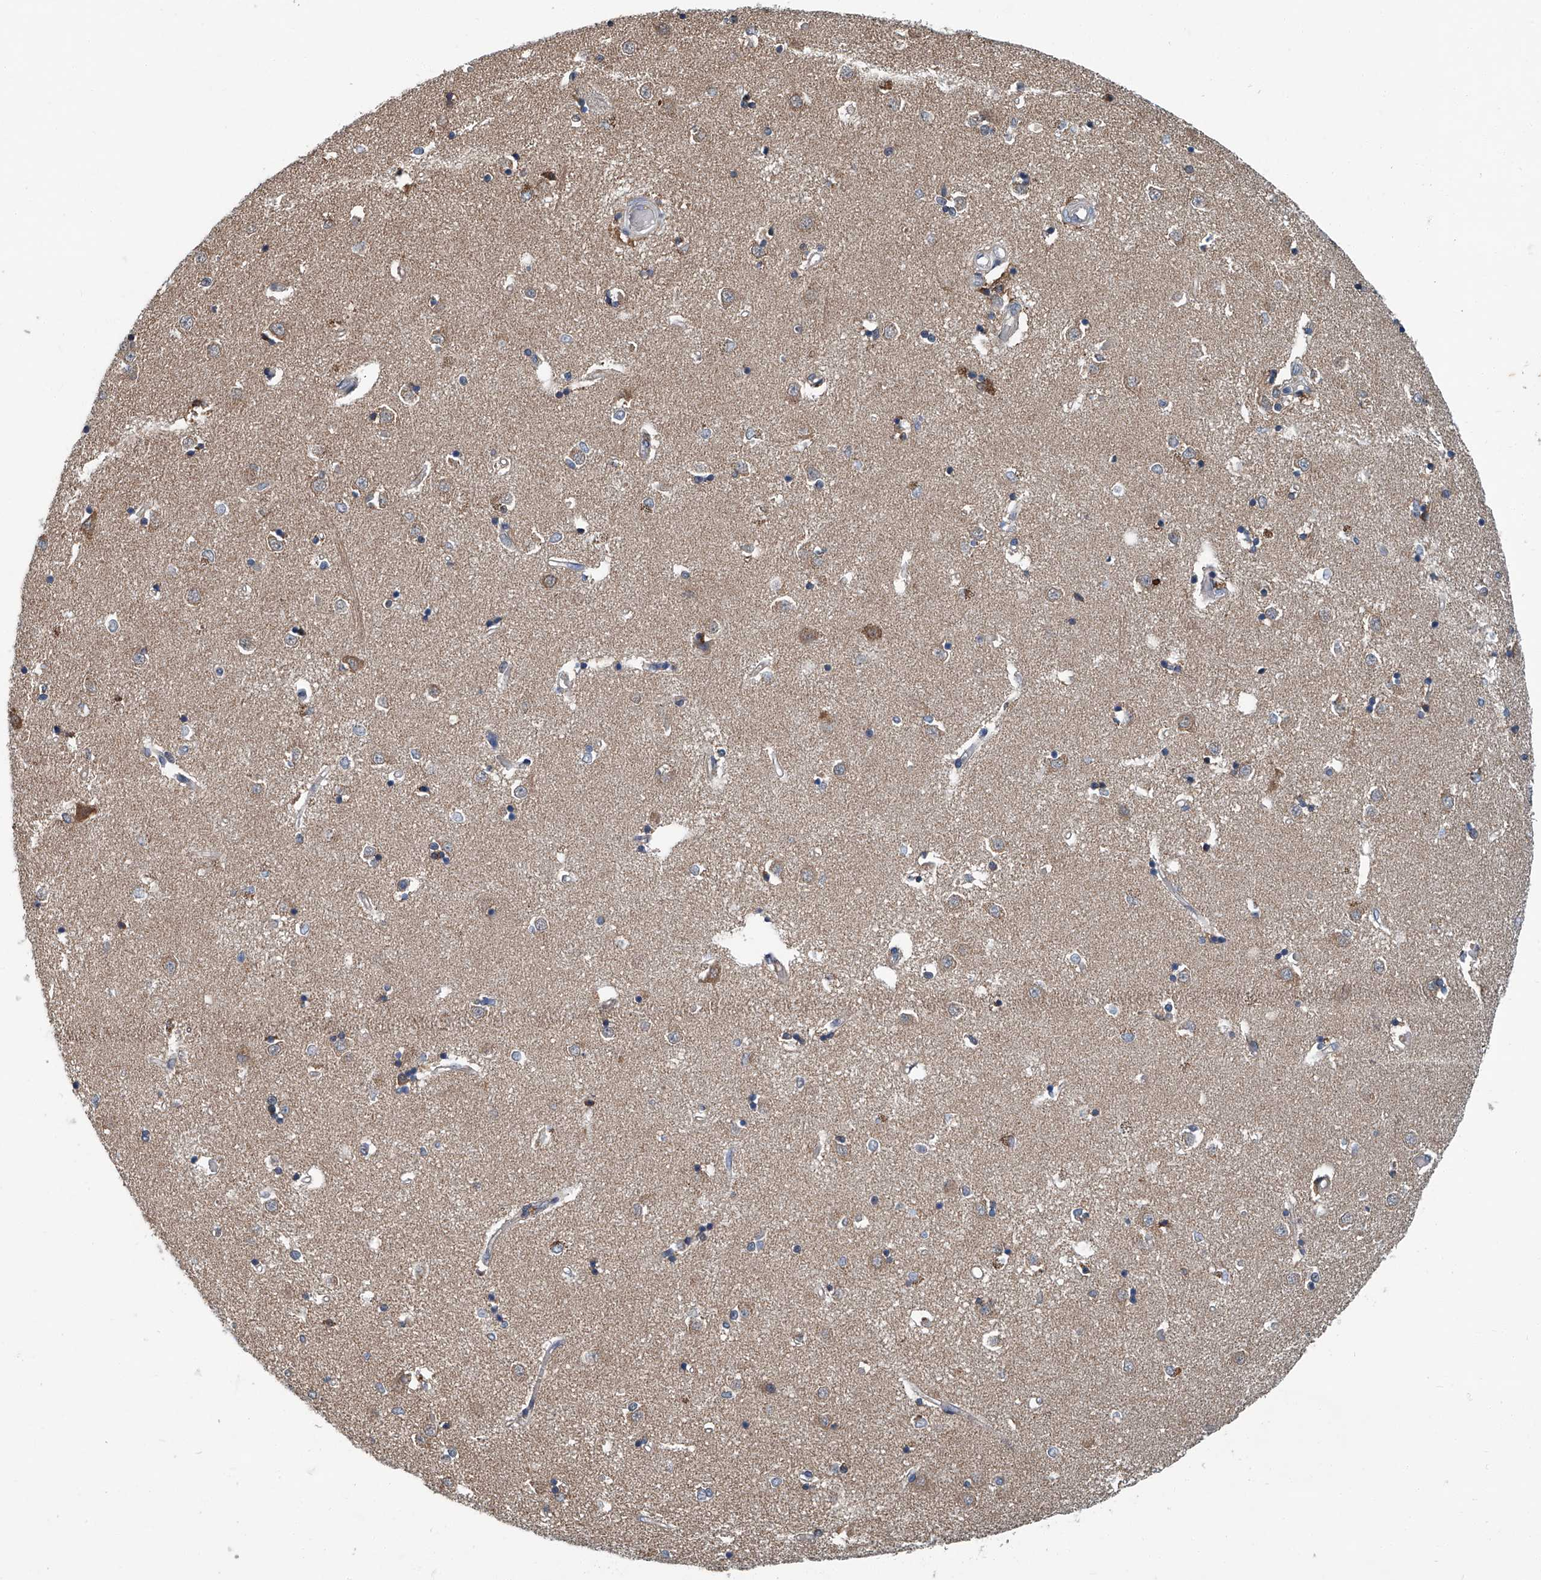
{"staining": {"intensity": "moderate", "quantity": "<25%", "location": "cytoplasmic/membranous"}, "tissue": "caudate", "cell_type": "Glial cells", "image_type": "normal", "snomed": [{"axis": "morphology", "description": "Normal tissue, NOS"}, {"axis": "topography", "description": "Lateral ventricle wall"}], "caption": "Immunohistochemistry histopathology image of normal human caudate stained for a protein (brown), which shows low levels of moderate cytoplasmic/membranous positivity in about <25% of glial cells.", "gene": "CLK1", "patient": {"sex": "male", "age": 45}}